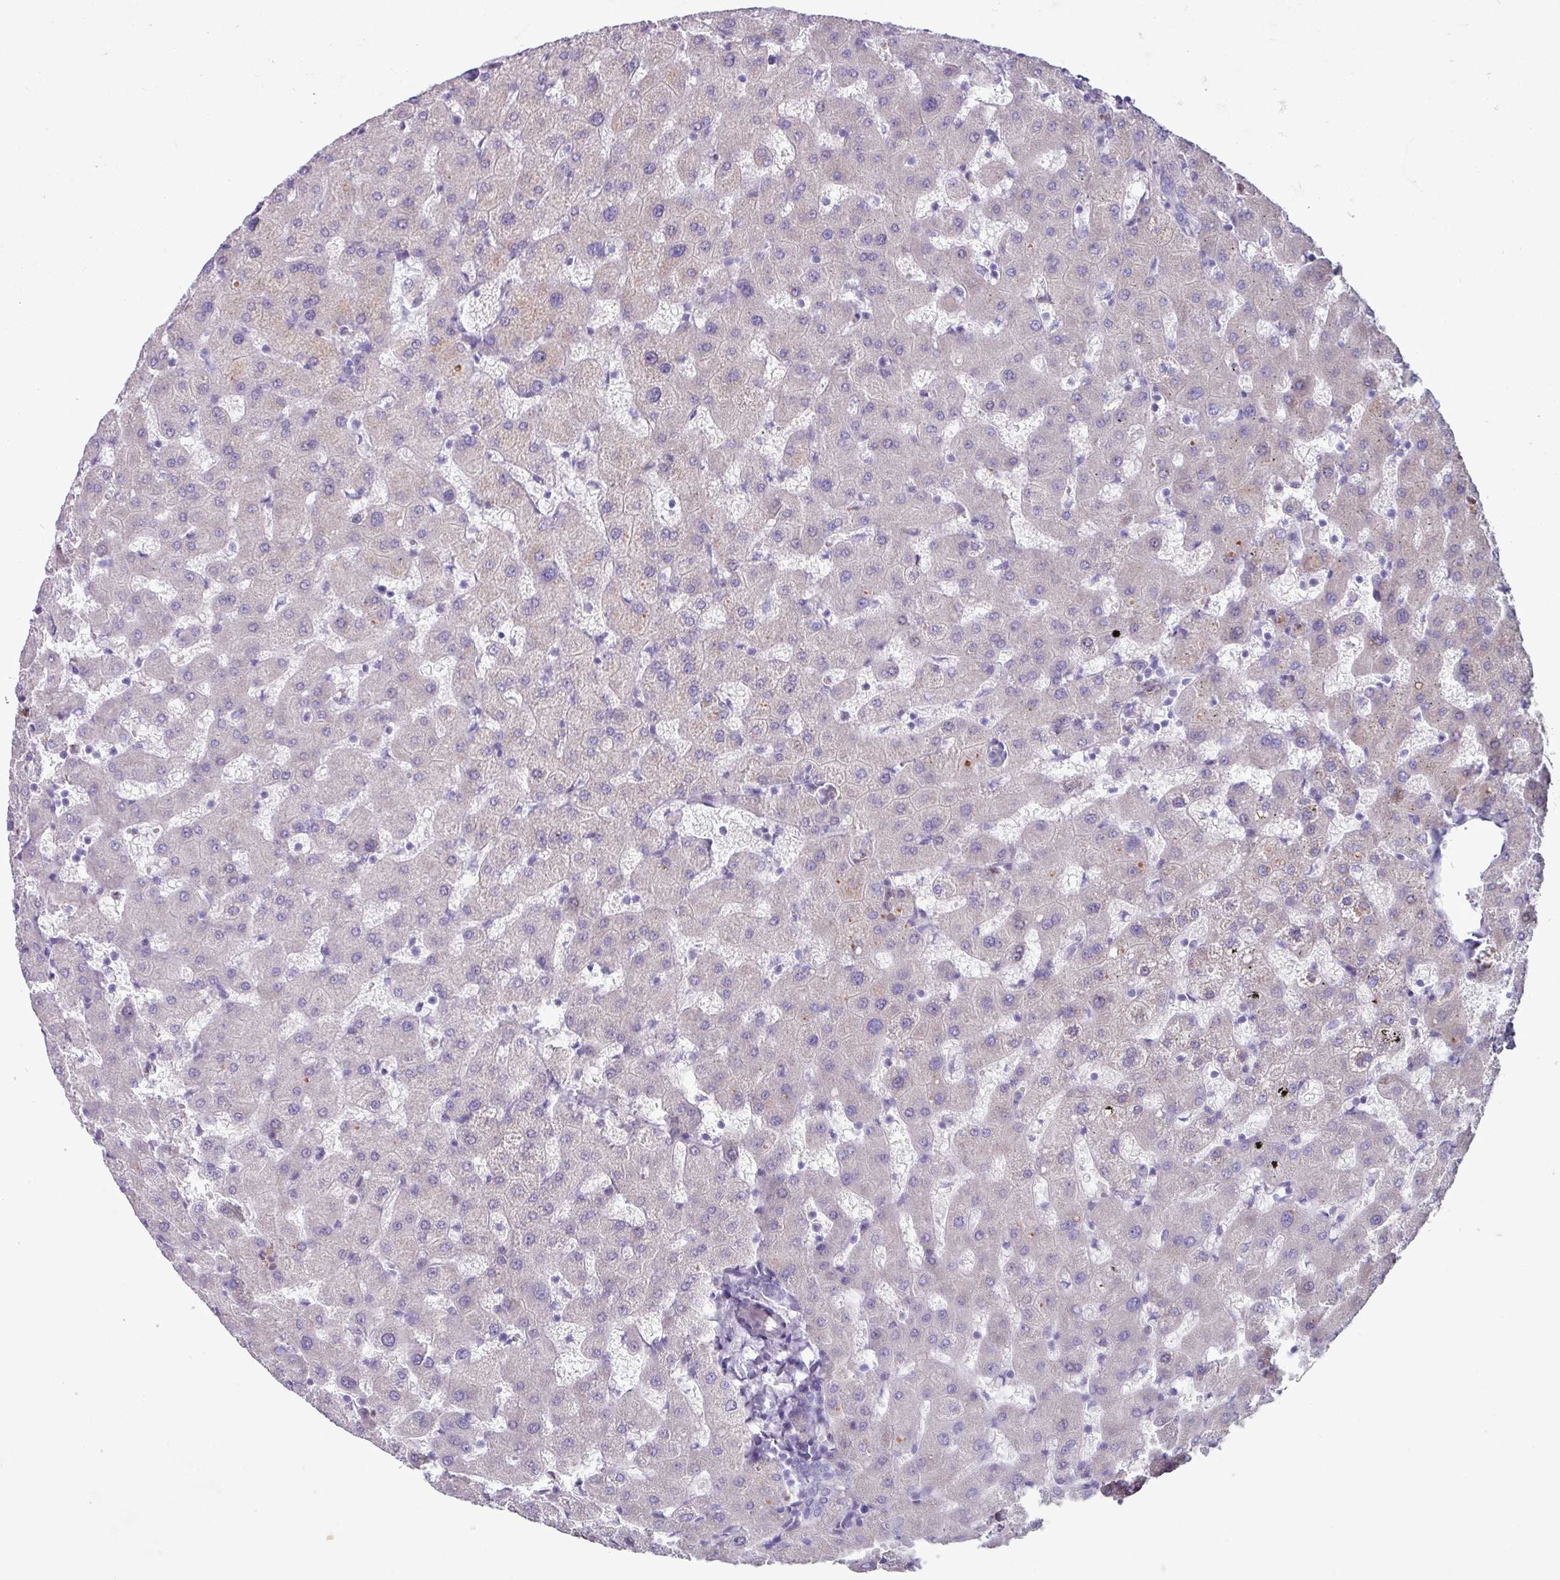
{"staining": {"intensity": "negative", "quantity": "none", "location": "none"}, "tissue": "liver", "cell_type": "Cholangiocytes", "image_type": "normal", "snomed": [{"axis": "morphology", "description": "Normal tissue, NOS"}, {"axis": "topography", "description": "Liver"}], "caption": "Immunohistochemistry (IHC) photomicrograph of normal liver: liver stained with DAB (3,3'-diaminobenzidine) displays no significant protein expression in cholangiocytes.", "gene": "PPP1R35", "patient": {"sex": "female", "age": 63}}